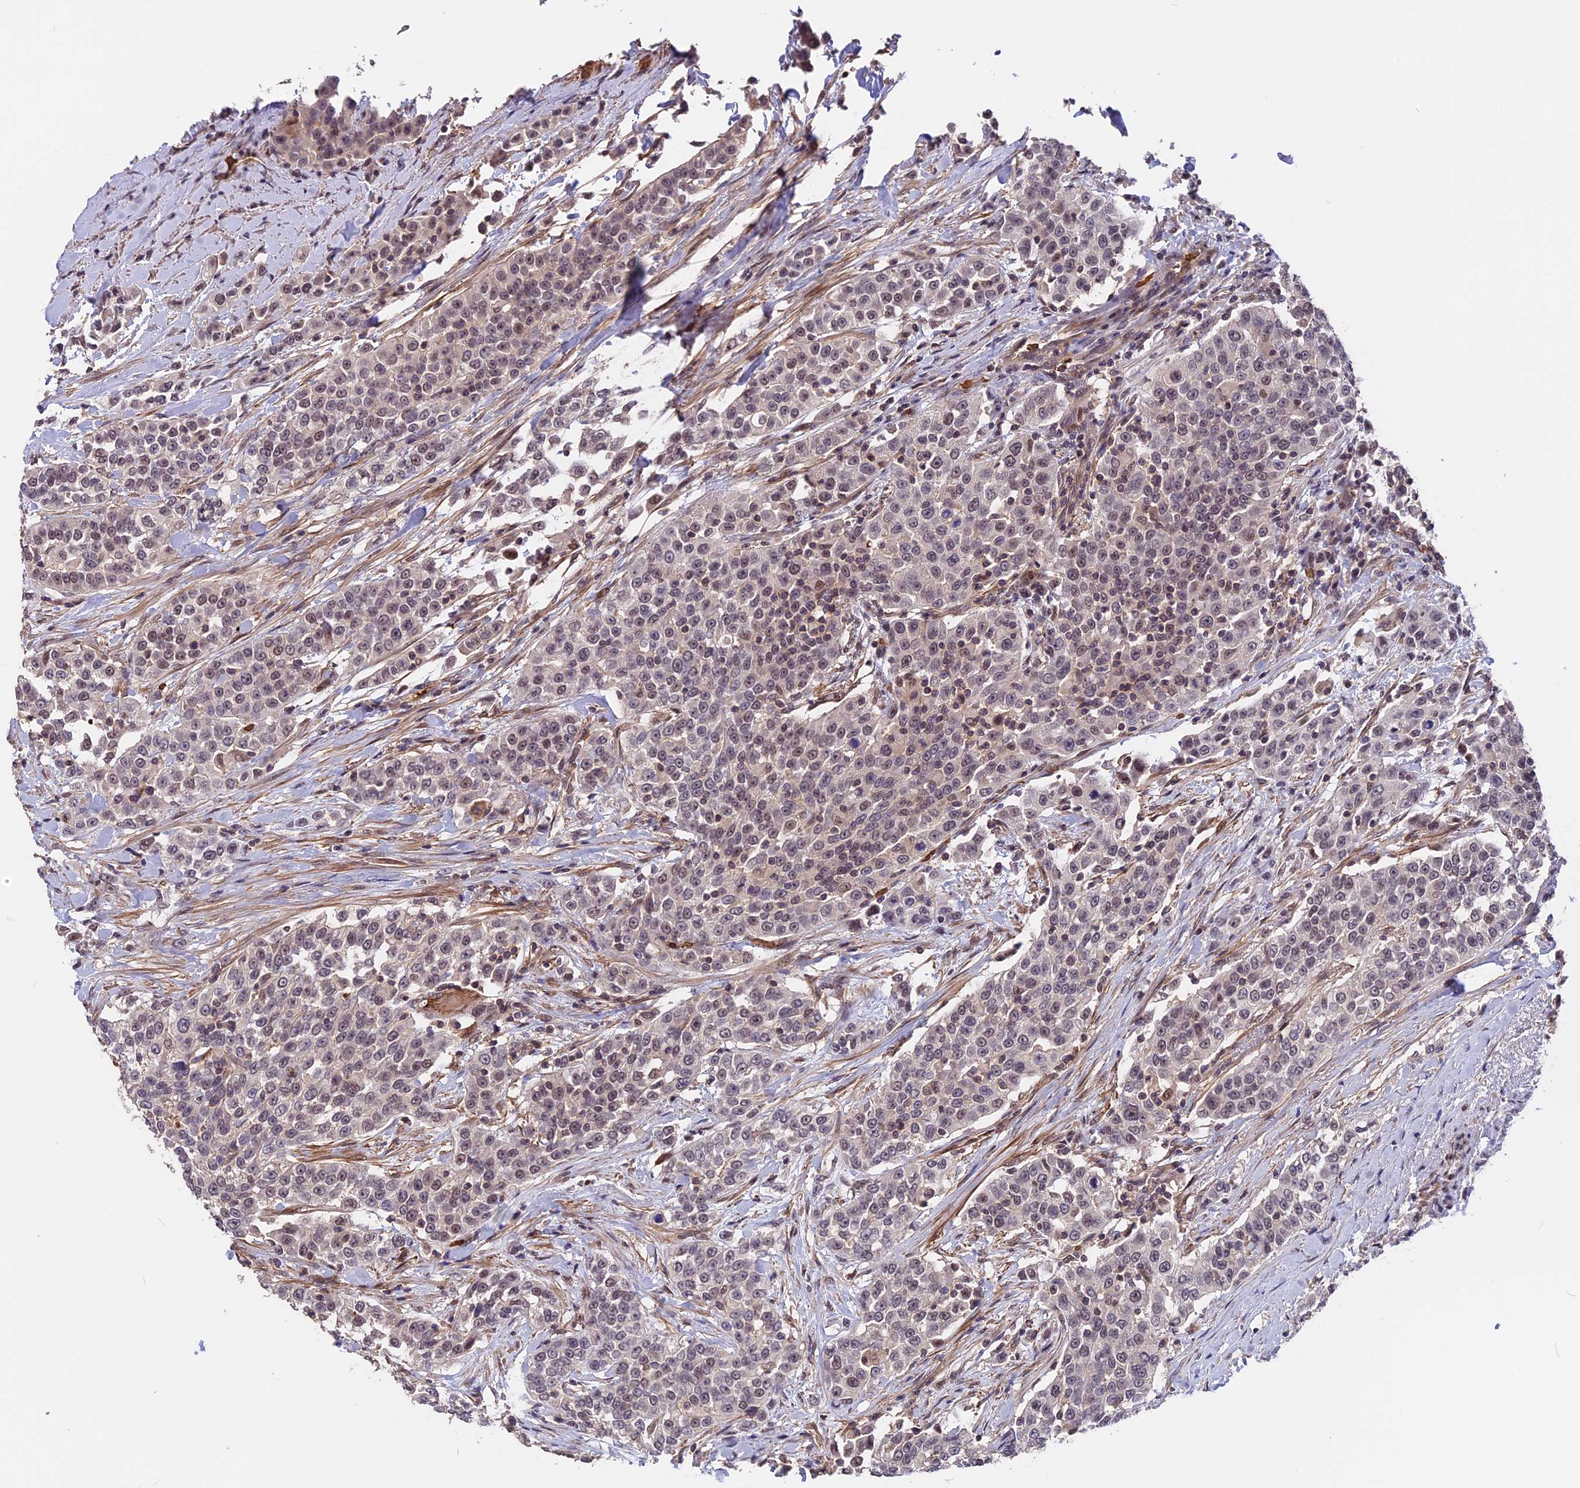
{"staining": {"intensity": "weak", "quantity": "<25%", "location": "nuclear"}, "tissue": "urothelial cancer", "cell_type": "Tumor cells", "image_type": "cancer", "snomed": [{"axis": "morphology", "description": "Urothelial carcinoma, High grade"}, {"axis": "topography", "description": "Urinary bladder"}], "caption": "High magnification brightfield microscopy of urothelial carcinoma (high-grade) stained with DAB (brown) and counterstained with hematoxylin (blue): tumor cells show no significant expression.", "gene": "ZC3H10", "patient": {"sex": "female", "age": 80}}